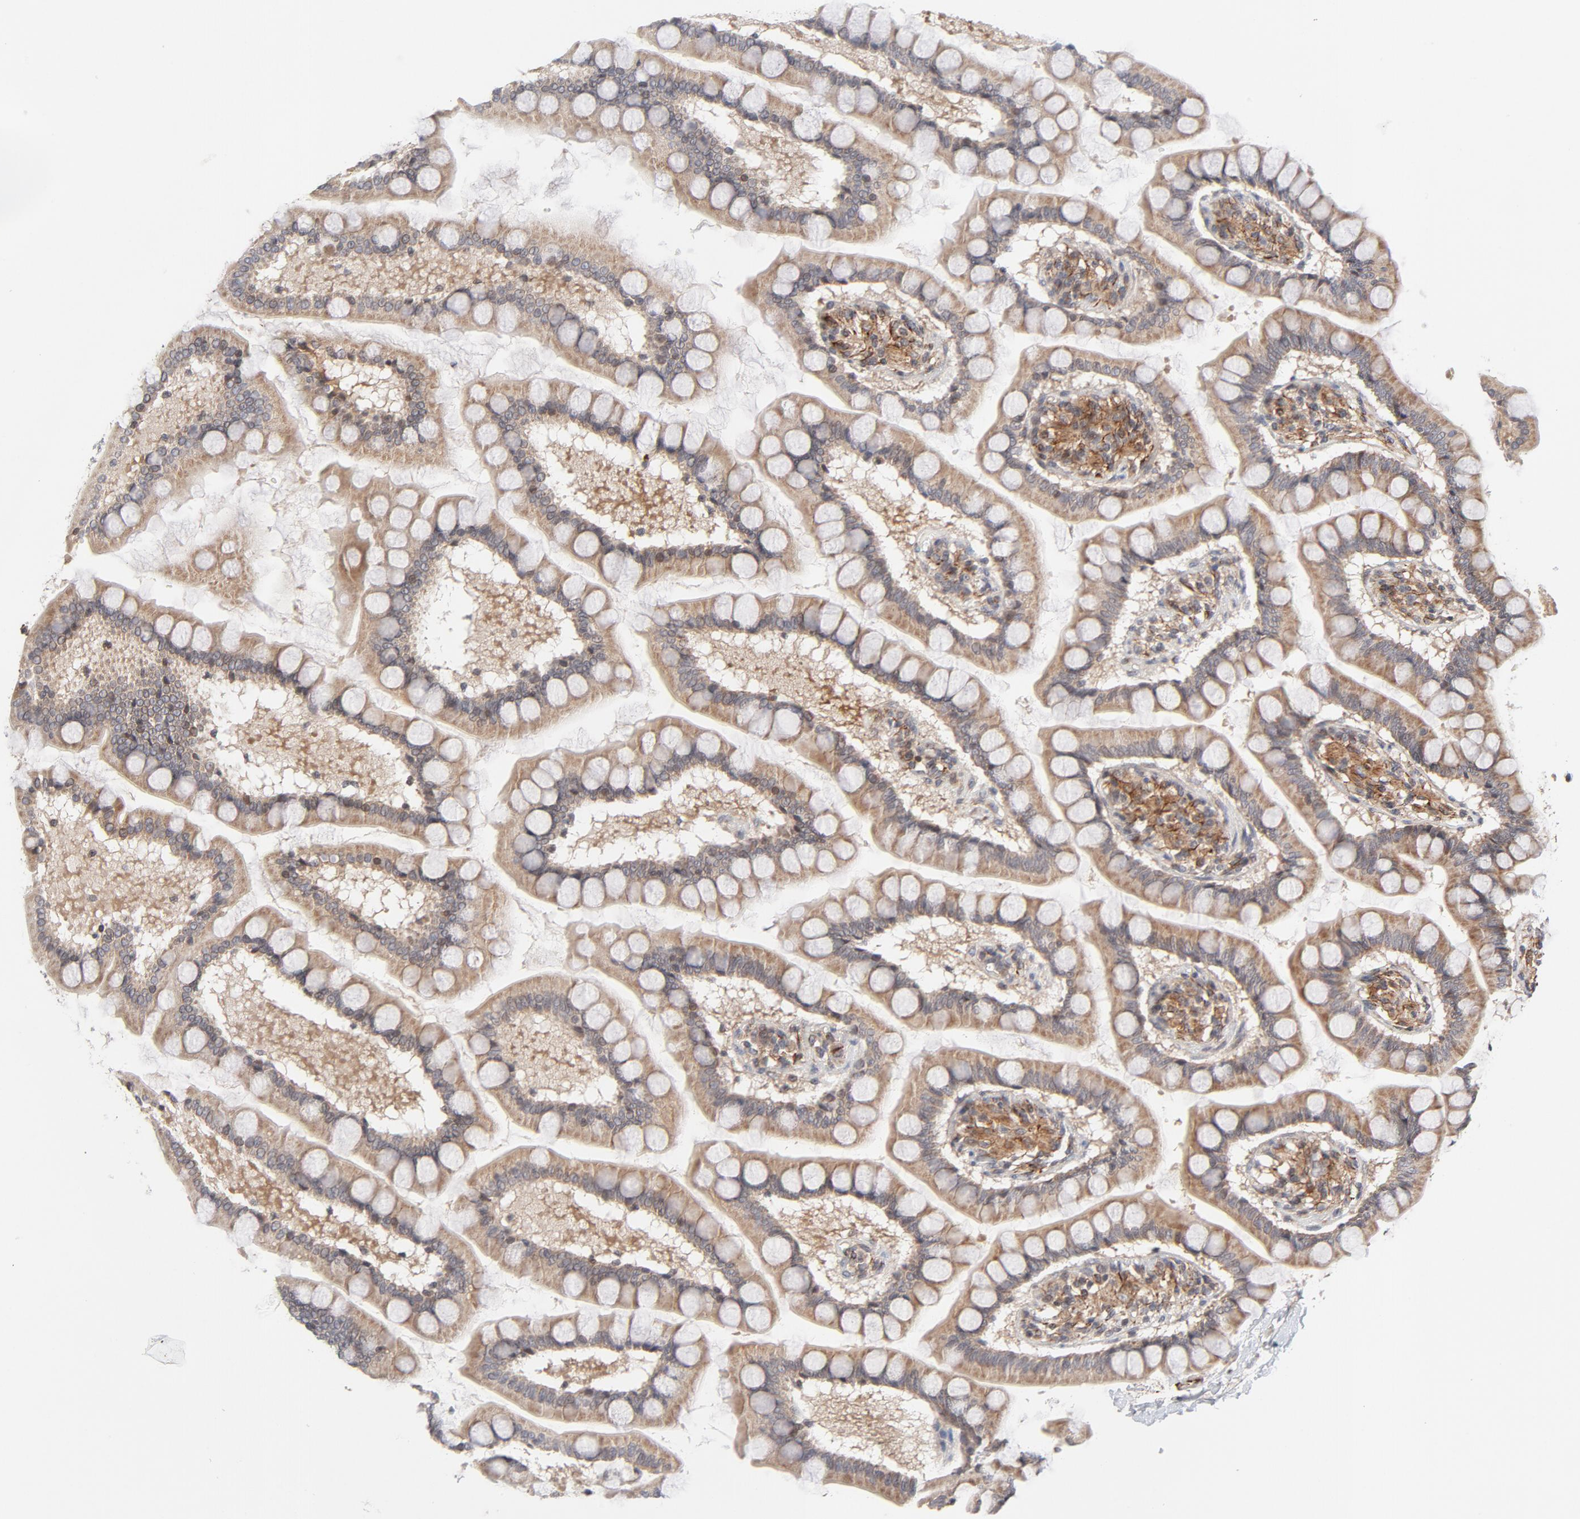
{"staining": {"intensity": "moderate", "quantity": ">75%", "location": "cytoplasmic/membranous"}, "tissue": "small intestine", "cell_type": "Glandular cells", "image_type": "normal", "snomed": [{"axis": "morphology", "description": "Normal tissue, NOS"}, {"axis": "topography", "description": "Small intestine"}], "caption": "Immunohistochemical staining of unremarkable small intestine displays moderate cytoplasmic/membranous protein staining in about >75% of glandular cells. (DAB = brown stain, brightfield microscopy at high magnification).", "gene": "DNAAF2", "patient": {"sex": "male", "age": 41}}